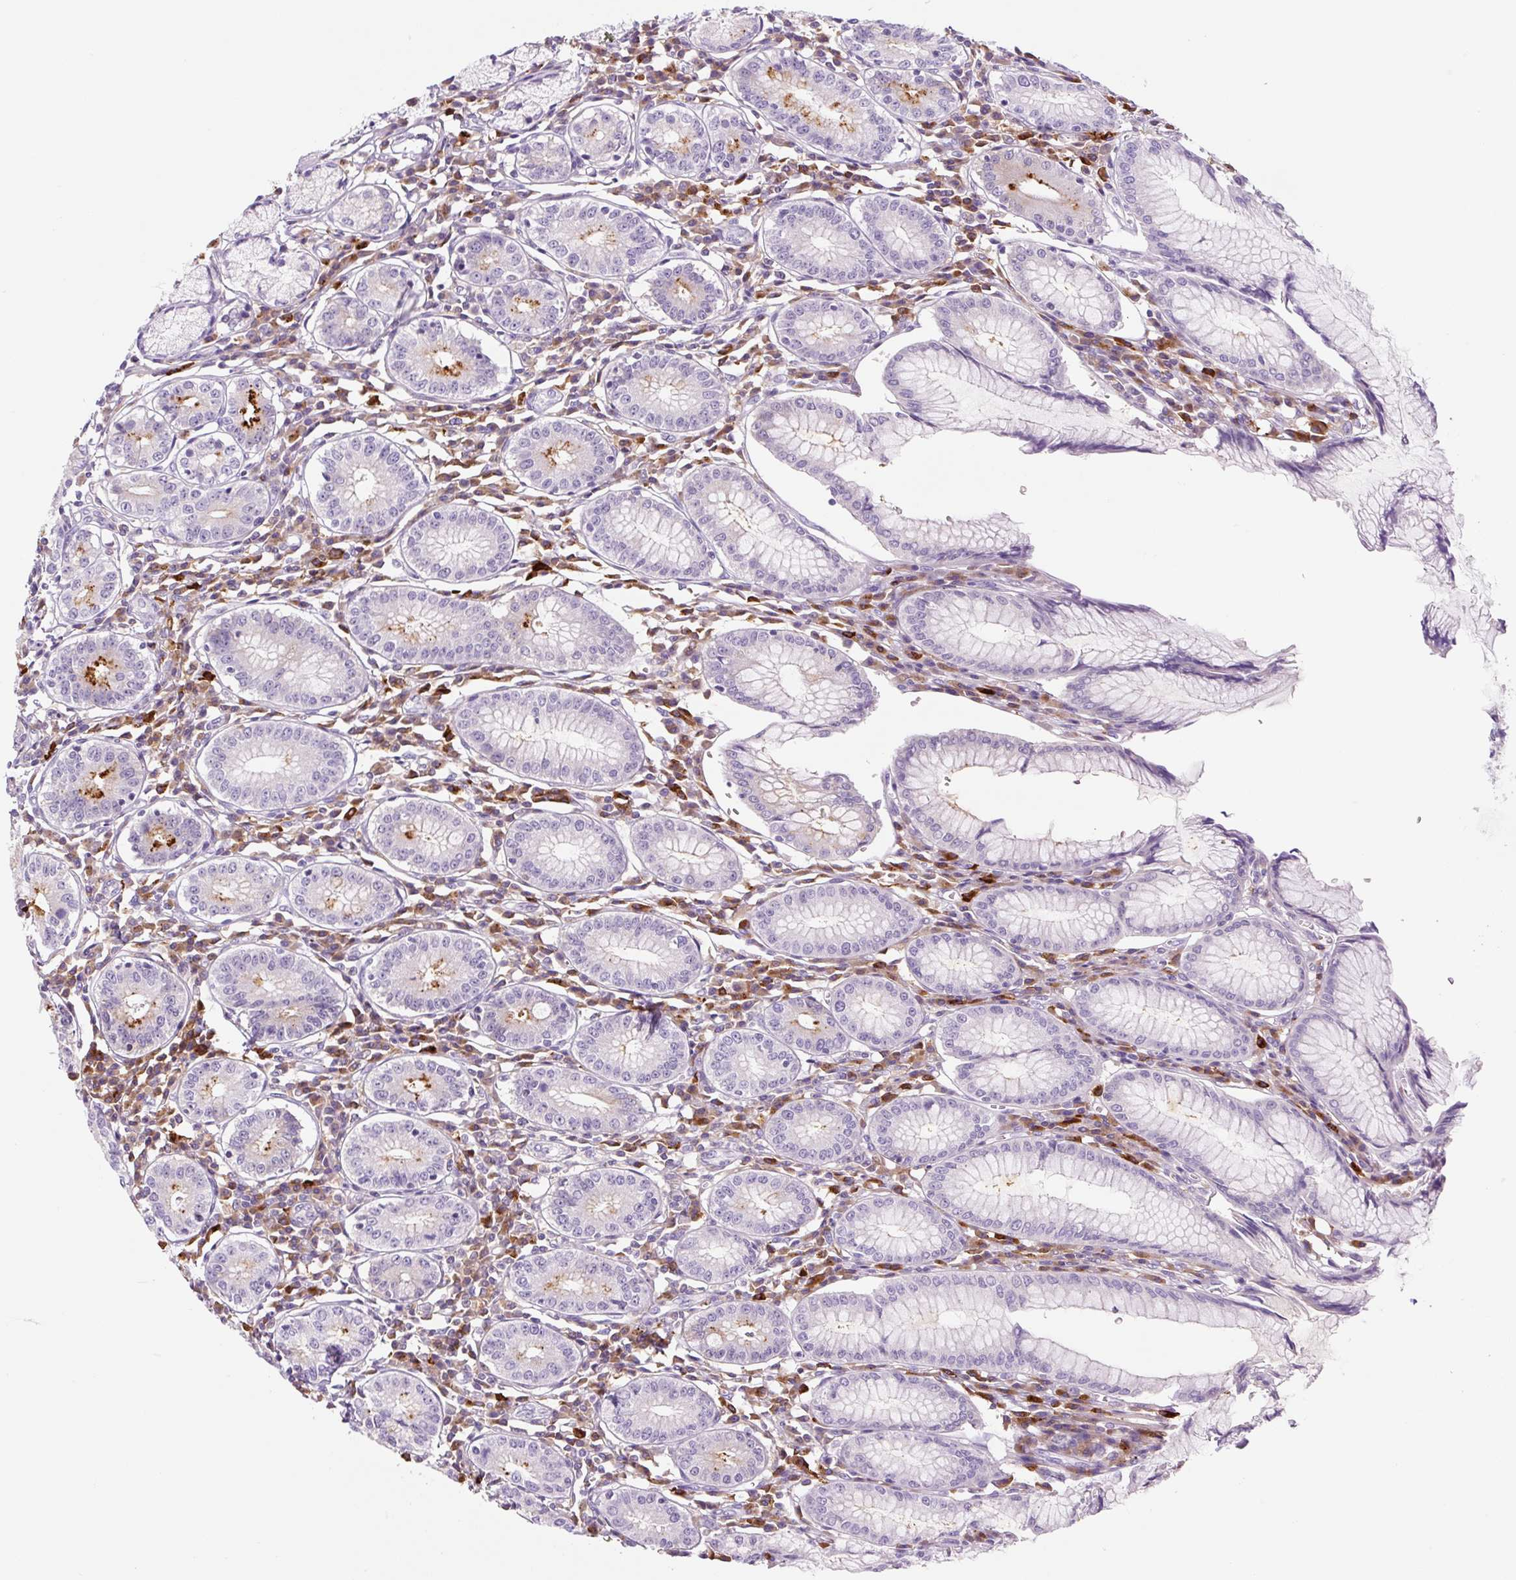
{"staining": {"intensity": "negative", "quantity": "none", "location": "none"}, "tissue": "stomach", "cell_type": "Glandular cells", "image_type": "normal", "snomed": [{"axis": "morphology", "description": "Normal tissue, NOS"}, {"axis": "topography", "description": "Stomach"}], "caption": "Immunohistochemistry (IHC) histopathology image of benign stomach: stomach stained with DAB (3,3'-diaminobenzidine) displays no significant protein staining in glandular cells. (Stains: DAB immunohistochemistry with hematoxylin counter stain, Microscopy: brightfield microscopy at high magnification).", "gene": "FUT10", "patient": {"sex": "male", "age": 55}}